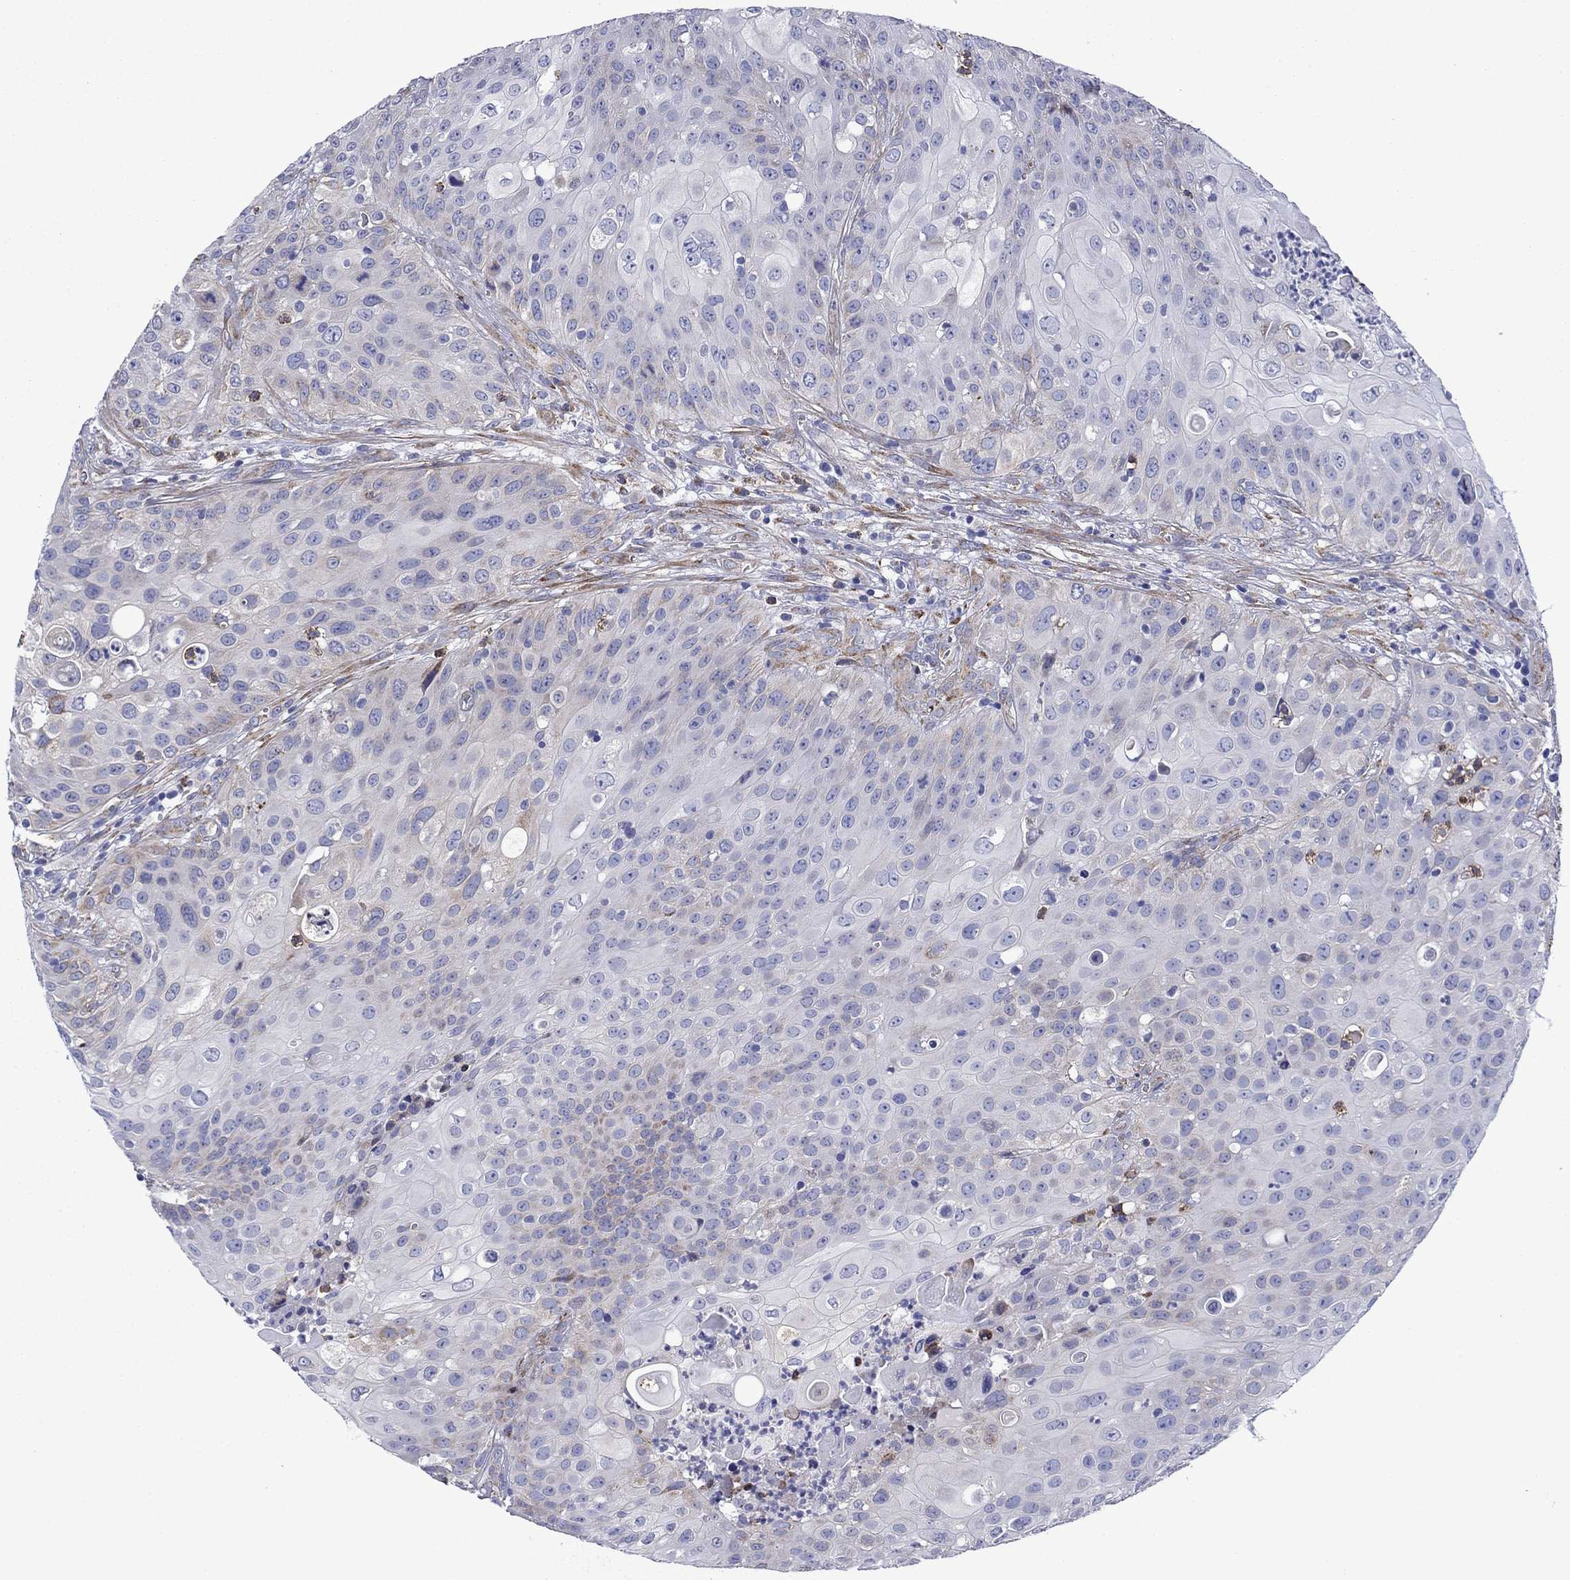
{"staining": {"intensity": "negative", "quantity": "none", "location": "none"}, "tissue": "urothelial cancer", "cell_type": "Tumor cells", "image_type": "cancer", "snomed": [{"axis": "morphology", "description": "Urothelial carcinoma, High grade"}, {"axis": "topography", "description": "Urinary bladder"}], "caption": "IHC of human urothelial cancer displays no positivity in tumor cells.", "gene": "HSPG2", "patient": {"sex": "female", "age": 79}}